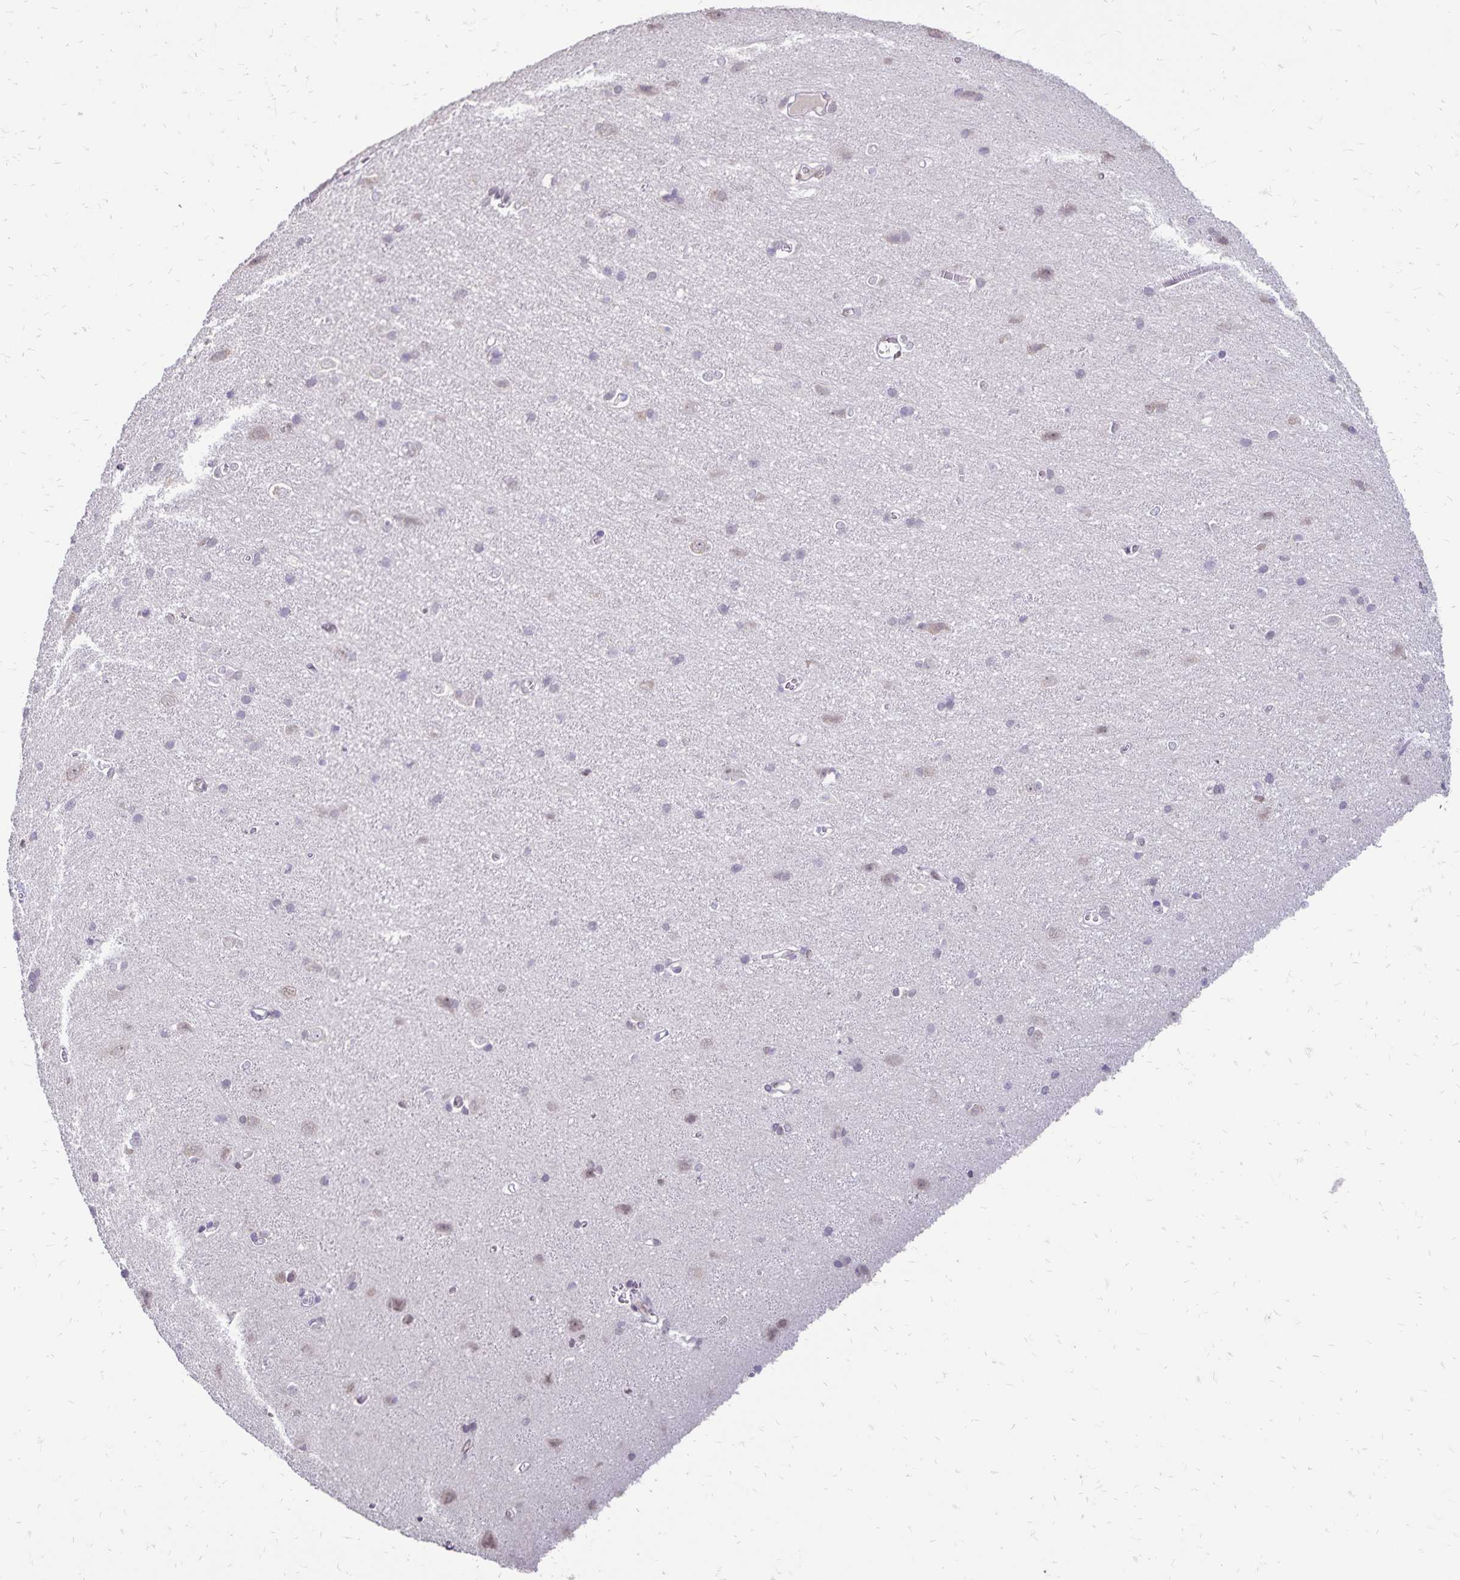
{"staining": {"intensity": "negative", "quantity": "none", "location": "none"}, "tissue": "cerebral cortex", "cell_type": "Endothelial cells", "image_type": "normal", "snomed": [{"axis": "morphology", "description": "Normal tissue, NOS"}, {"axis": "topography", "description": "Cerebral cortex"}], "caption": "An immunohistochemistry image of unremarkable cerebral cortex is shown. There is no staining in endothelial cells of cerebral cortex.", "gene": "POLB", "patient": {"sex": "male", "age": 37}}